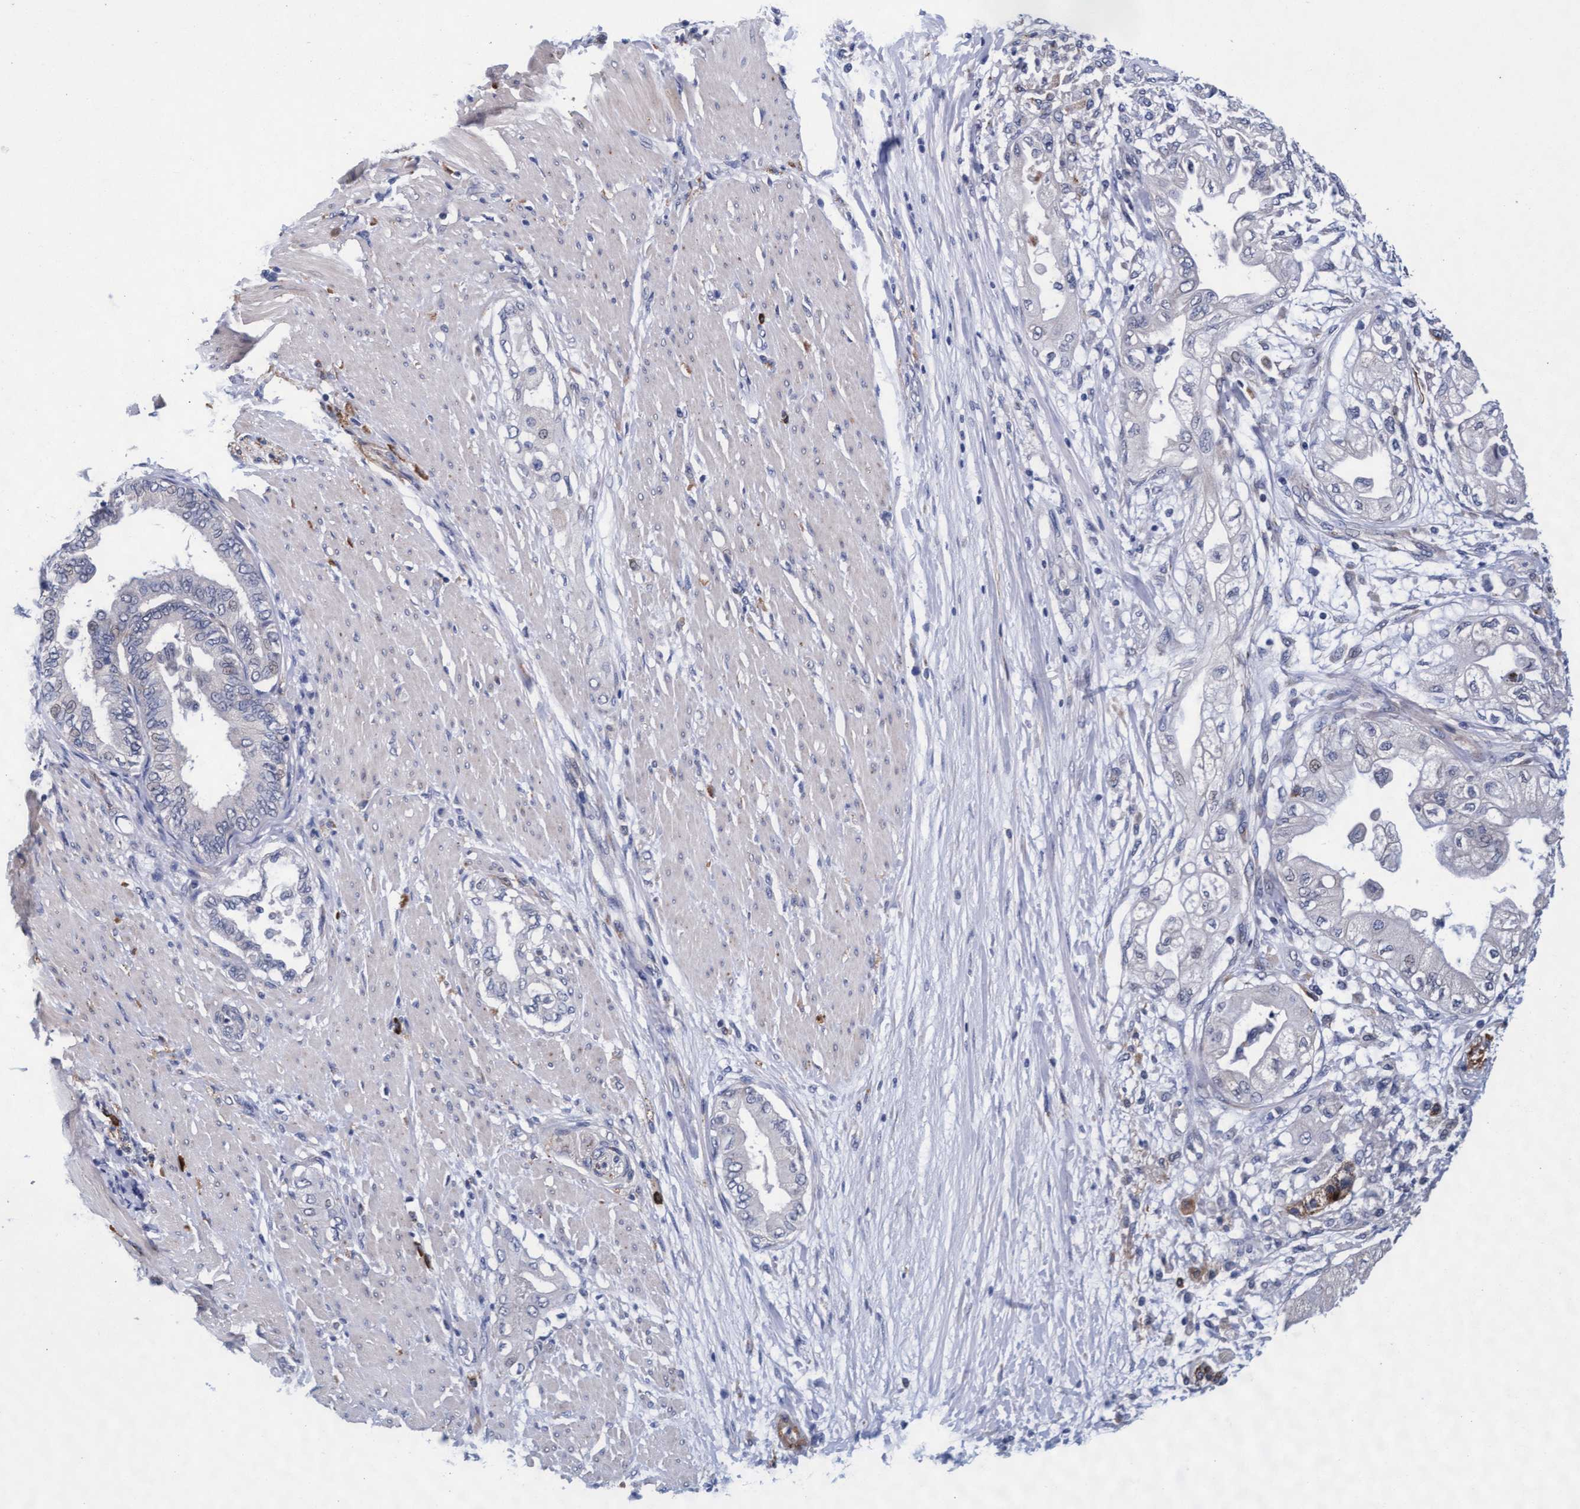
{"staining": {"intensity": "negative", "quantity": "none", "location": "none"}, "tissue": "adipose tissue", "cell_type": "Adipocytes", "image_type": "normal", "snomed": [{"axis": "morphology", "description": "Normal tissue, NOS"}, {"axis": "morphology", "description": "Adenocarcinoma, NOS"}, {"axis": "topography", "description": "Duodenum"}, {"axis": "topography", "description": "Peripheral nerve tissue"}], "caption": "IHC micrograph of normal human adipose tissue stained for a protein (brown), which displays no positivity in adipocytes.", "gene": "CPQ", "patient": {"sex": "female", "age": 60}}